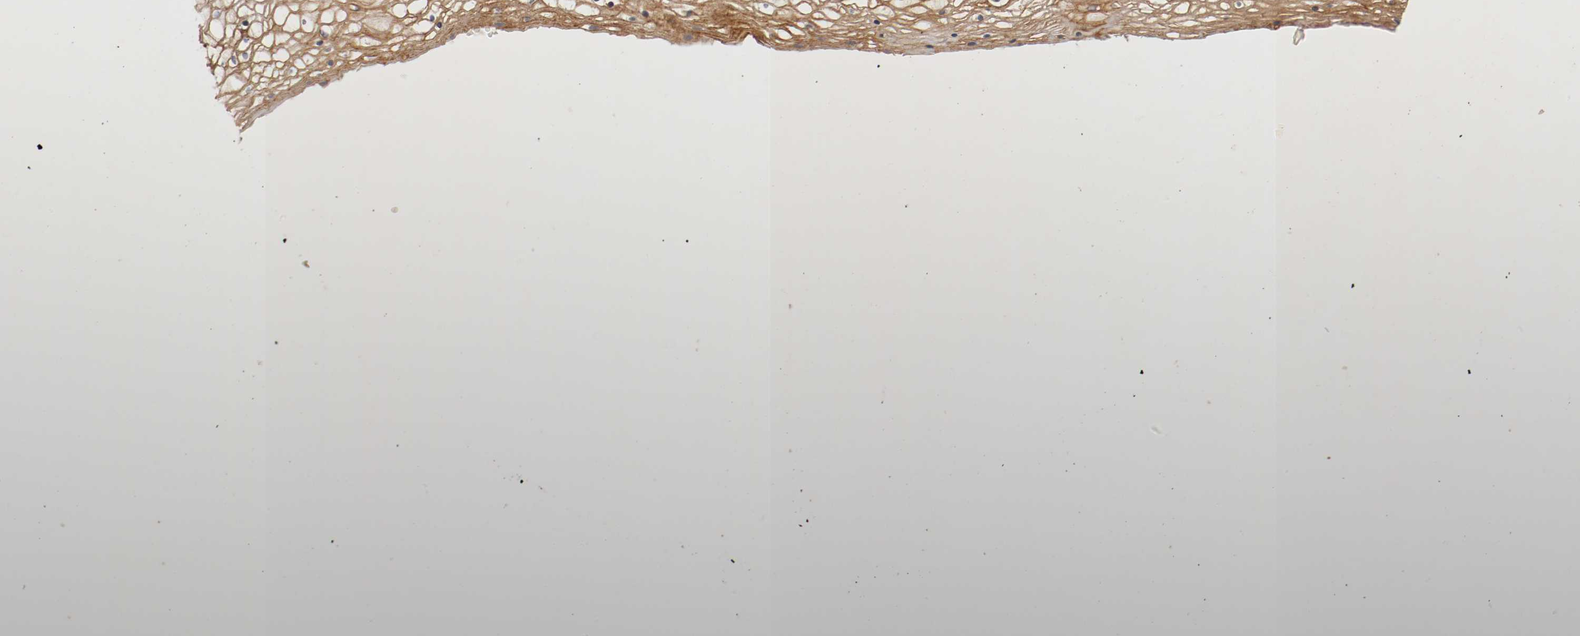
{"staining": {"intensity": "moderate", "quantity": ">75%", "location": "cytoplasmic/membranous"}, "tissue": "vagina", "cell_type": "Squamous epithelial cells", "image_type": "normal", "snomed": [{"axis": "morphology", "description": "Normal tissue, NOS"}, {"axis": "topography", "description": "Vagina"}], "caption": "Immunohistochemistry micrograph of normal human vagina stained for a protein (brown), which shows medium levels of moderate cytoplasmic/membranous staining in approximately >75% of squamous epithelial cells.", "gene": "TYK2", "patient": {"sex": "female", "age": 34}}